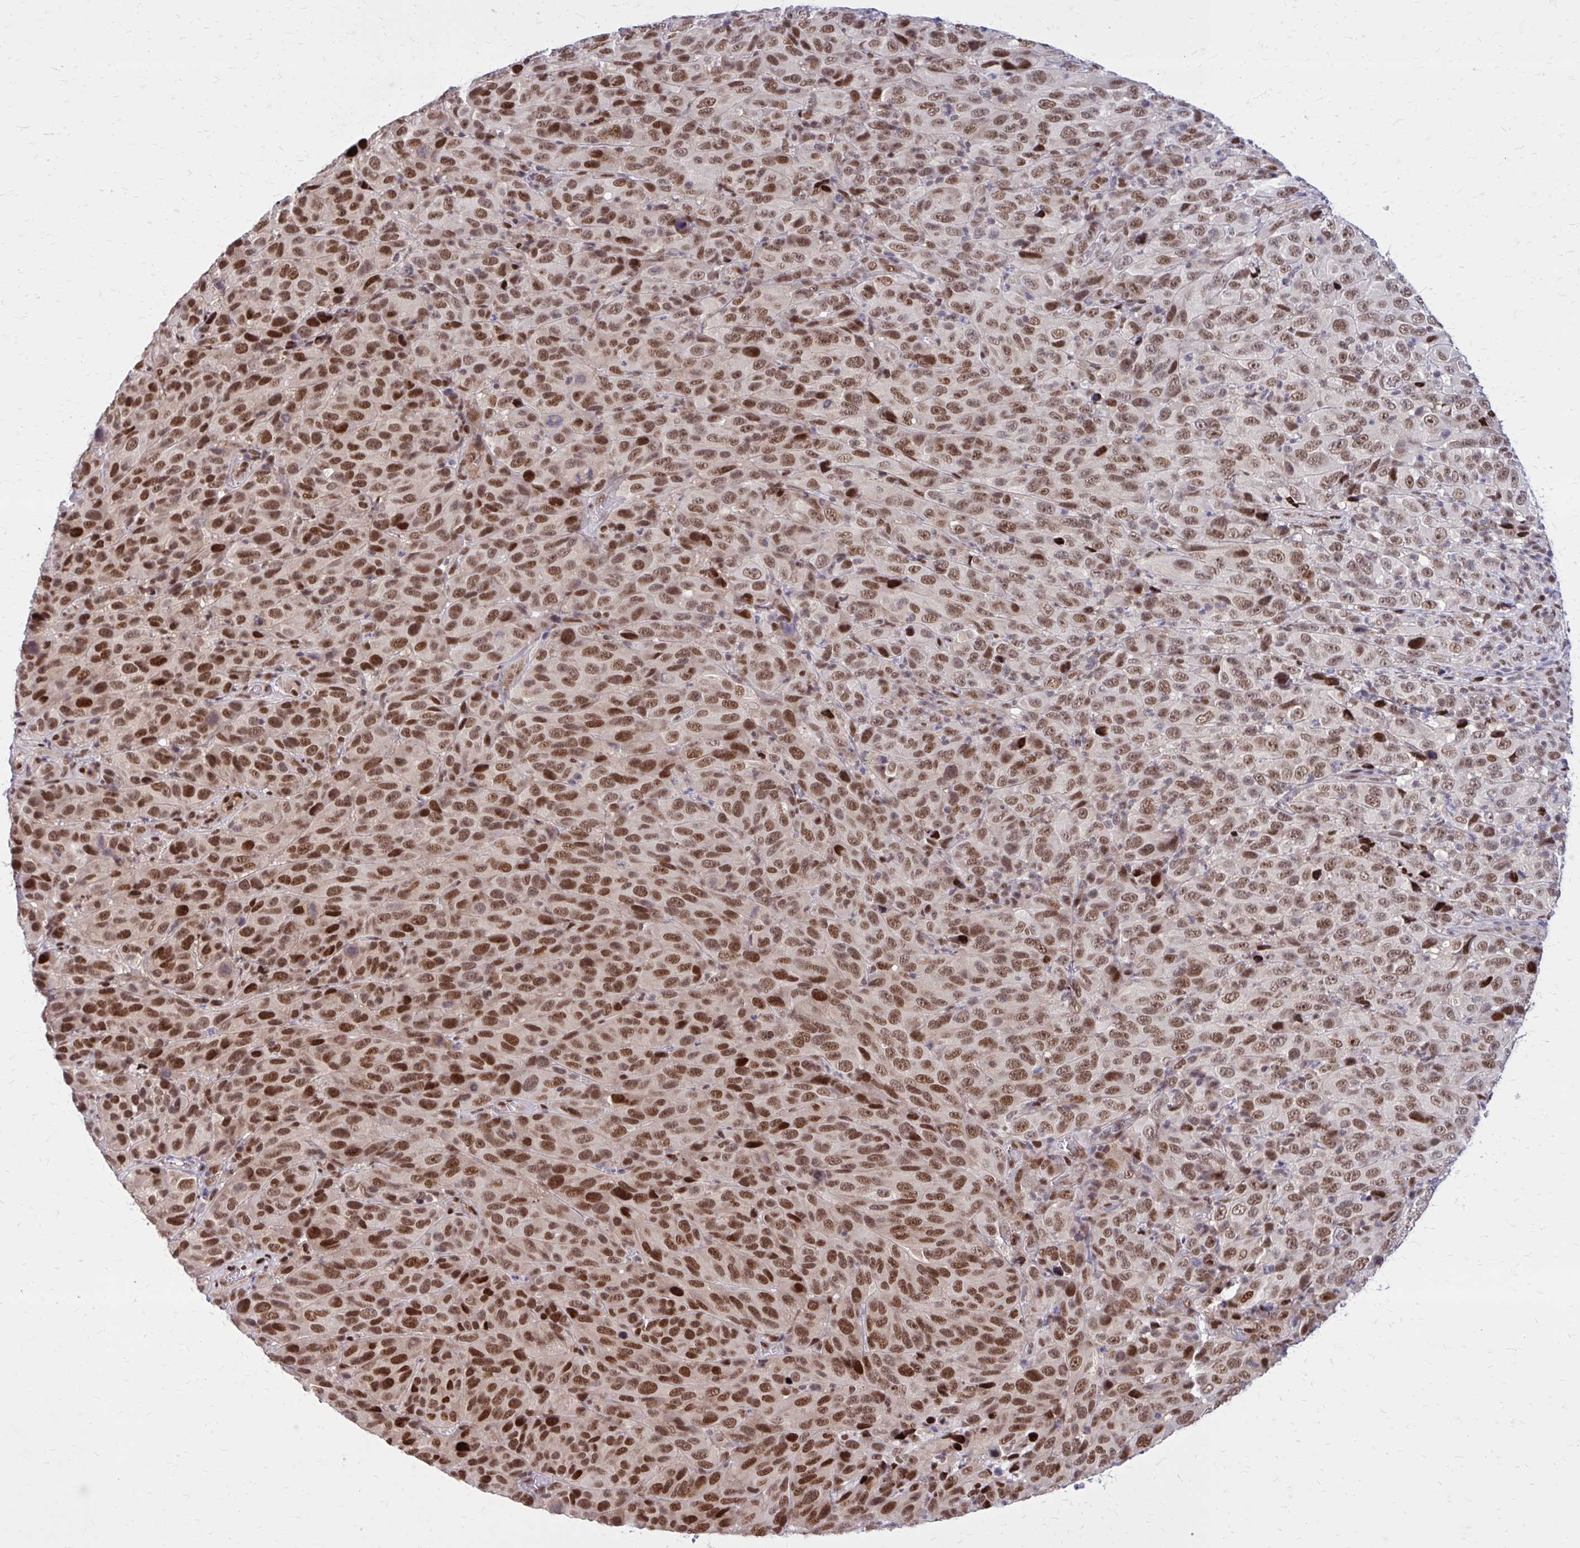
{"staining": {"intensity": "moderate", "quantity": ">75%", "location": "nuclear"}, "tissue": "melanoma", "cell_type": "Tumor cells", "image_type": "cancer", "snomed": [{"axis": "morphology", "description": "Malignant melanoma, NOS"}, {"axis": "topography", "description": "Skin"}], "caption": "A high-resolution photomicrograph shows immunohistochemistry staining of melanoma, which shows moderate nuclear expression in approximately >75% of tumor cells. Nuclei are stained in blue.", "gene": "PSME4", "patient": {"sex": "male", "age": 85}}